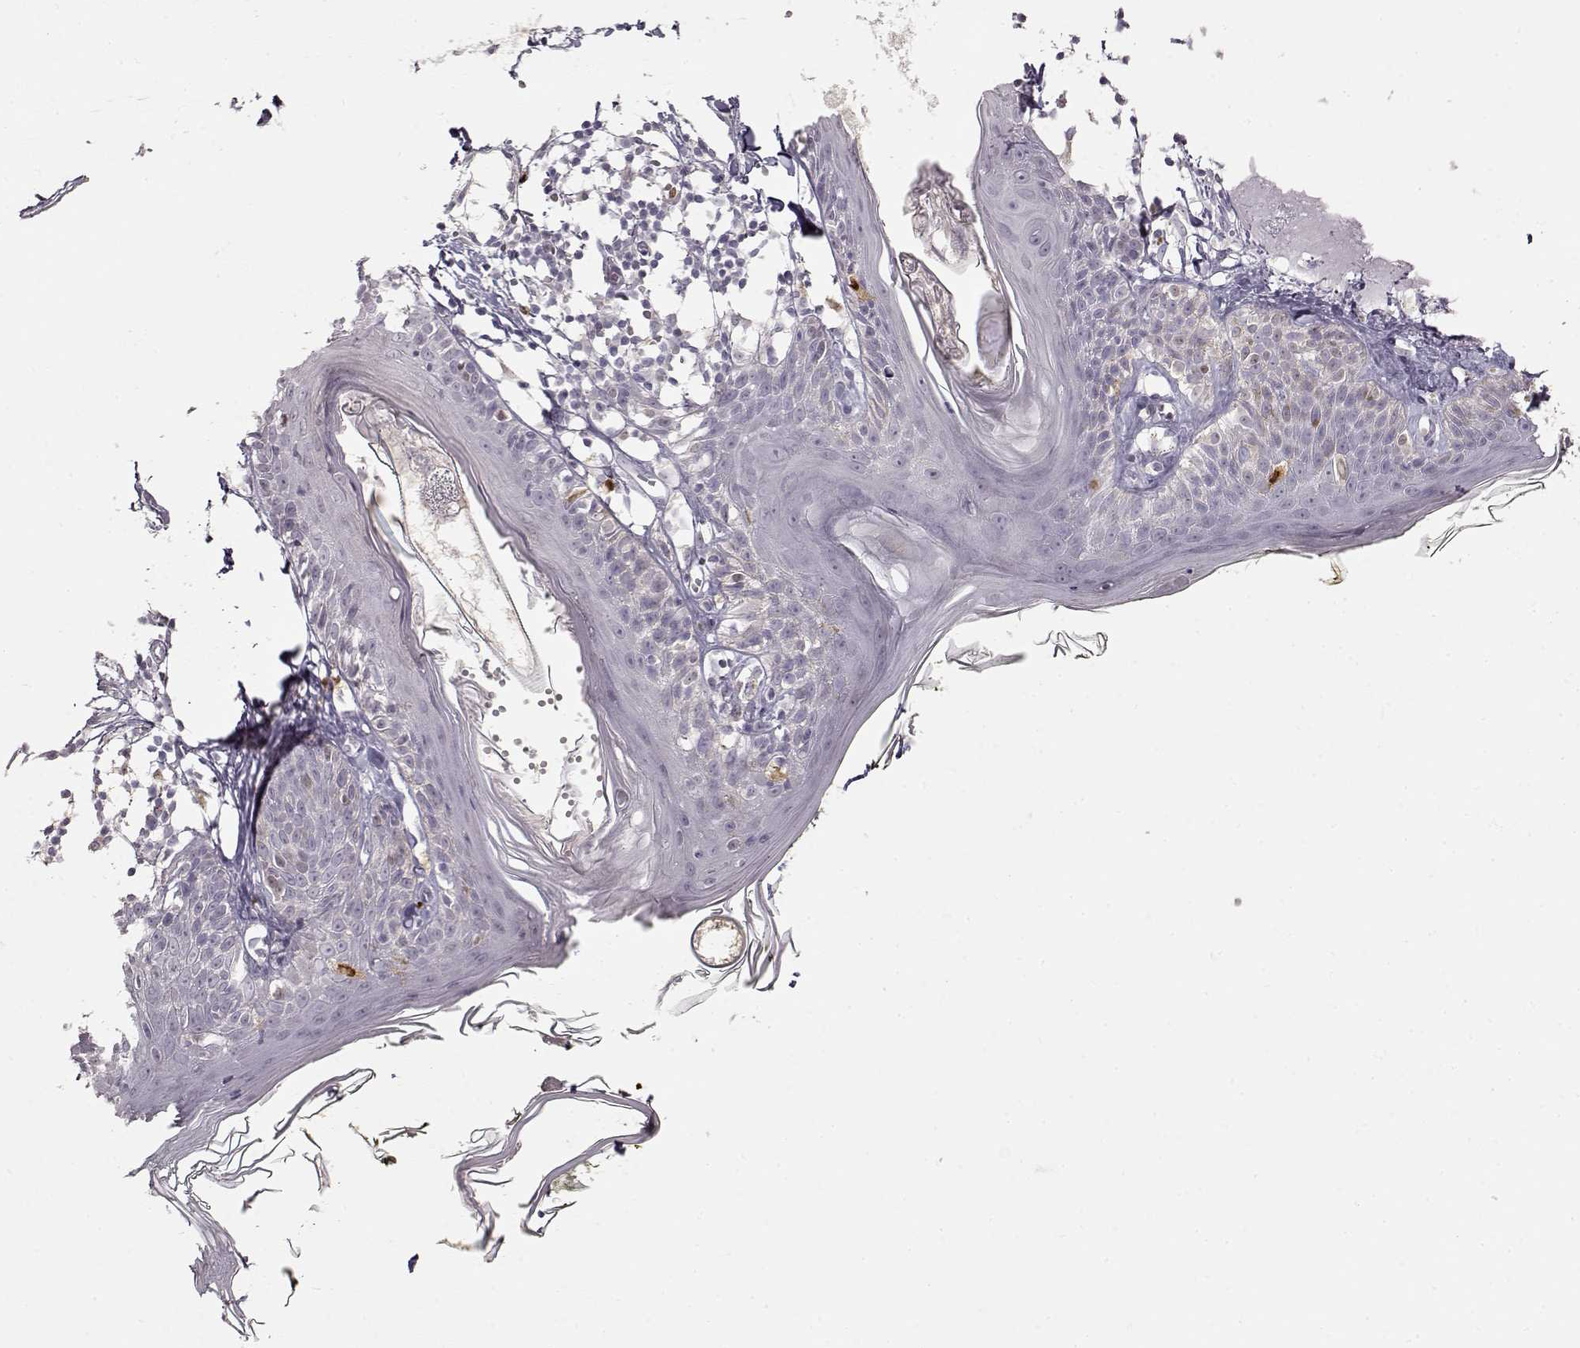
{"staining": {"intensity": "negative", "quantity": "none", "location": "none"}, "tissue": "skin", "cell_type": "Fibroblasts", "image_type": "normal", "snomed": [{"axis": "morphology", "description": "Normal tissue, NOS"}, {"axis": "topography", "description": "Skin"}], "caption": "This is an IHC photomicrograph of unremarkable human skin. There is no expression in fibroblasts.", "gene": "S100B", "patient": {"sex": "male", "age": 76}}